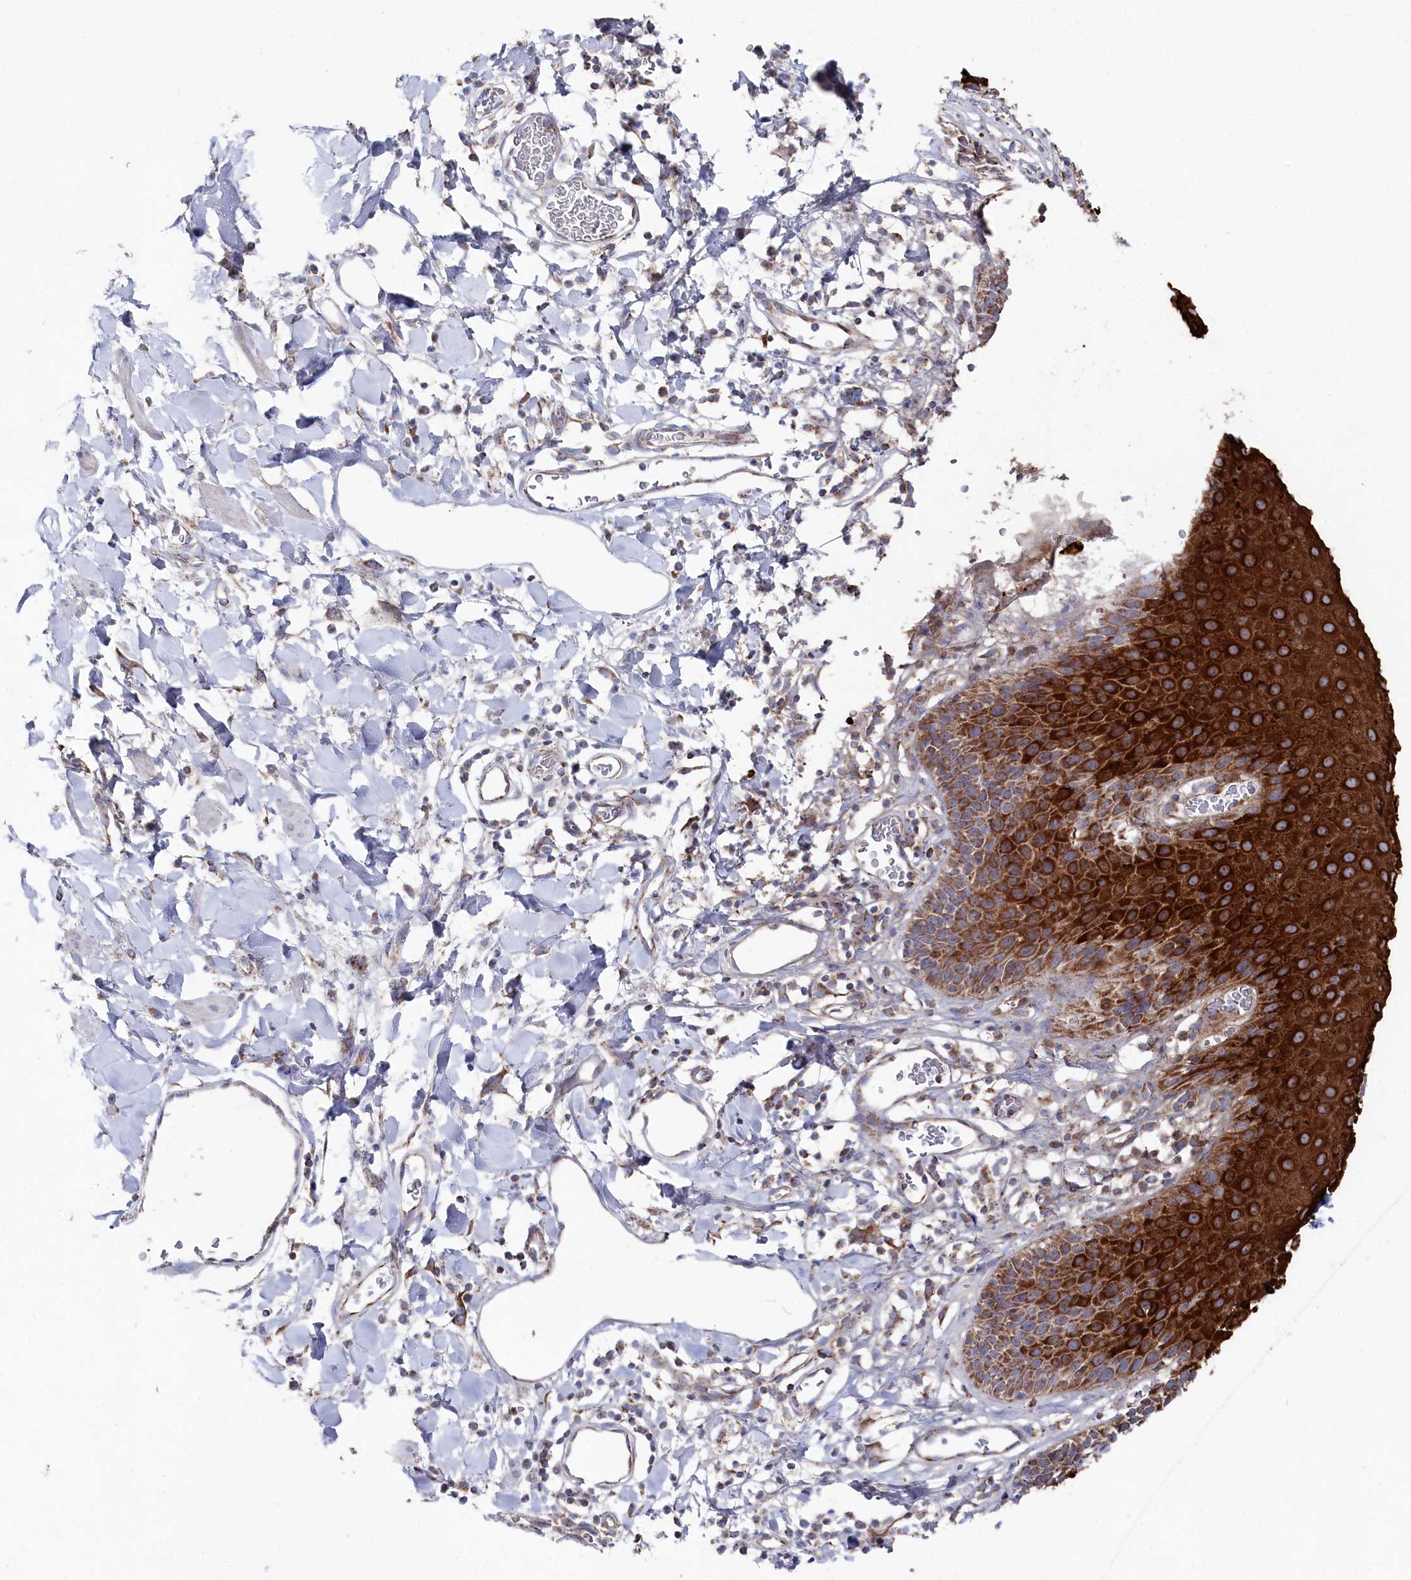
{"staining": {"intensity": "strong", "quantity": ">75%", "location": "cytoplasmic/membranous"}, "tissue": "skin", "cell_type": "Epidermal cells", "image_type": "normal", "snomed": [{"axis": "morphology", "description": "Normal tissue, NOS"}, {"axis": "topography", "description": "Vulva"}], "caption": "Immunohistochemical staining of normal human skin reveals strong cytoplasmic/membranous protein expression in approximately >75% of epidermal cells. The staining was performed using DAB (3,3'-diaminobenzidine) to visualize the protein expression in brown, while the nuclei were stained in blue with hematoxylin (Magnification: 20x).", "gene": "GLS2", "patient": {"sex": "female", "age": 68}}